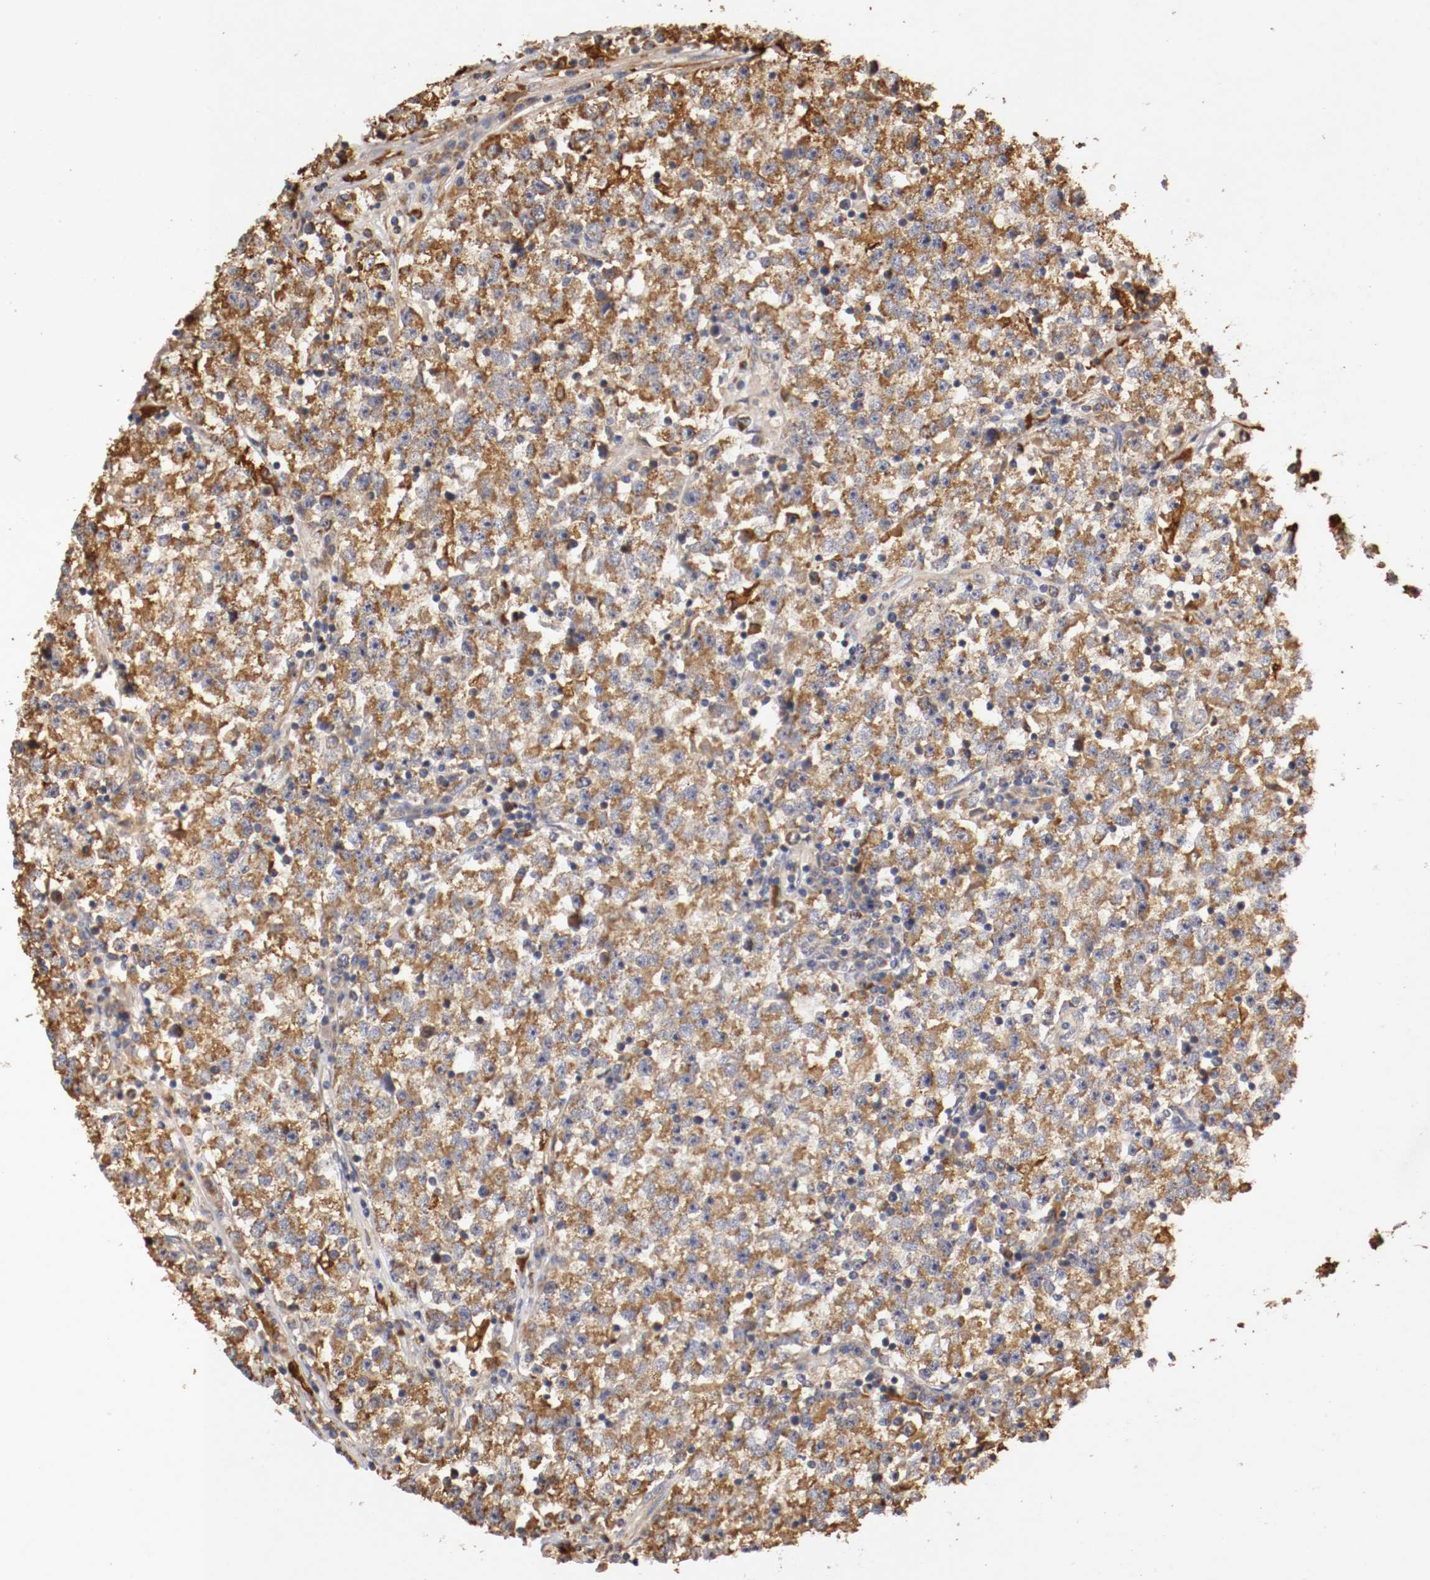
{"staining": {"intensity": "moderate", "quantity": ">75%", "location": "cytoplasmic/membranous"}, "tissue": "testis cancer", "cell_type": "Tumor cells", "image_type": "cancer", "snomed": [{"axis": "morphology", "description": "Seminoma, NOS"}, {"axis": "topography", "description": "Testis"}], "caption": "This is an image of immunohistochemistry (IHC) staining of testis seminoma, which shows moderate positivity in the cytoplasmic/membranous of tumor cells.", "gene": "VEZT", "patient": {"sex": "male", "age": 22}}